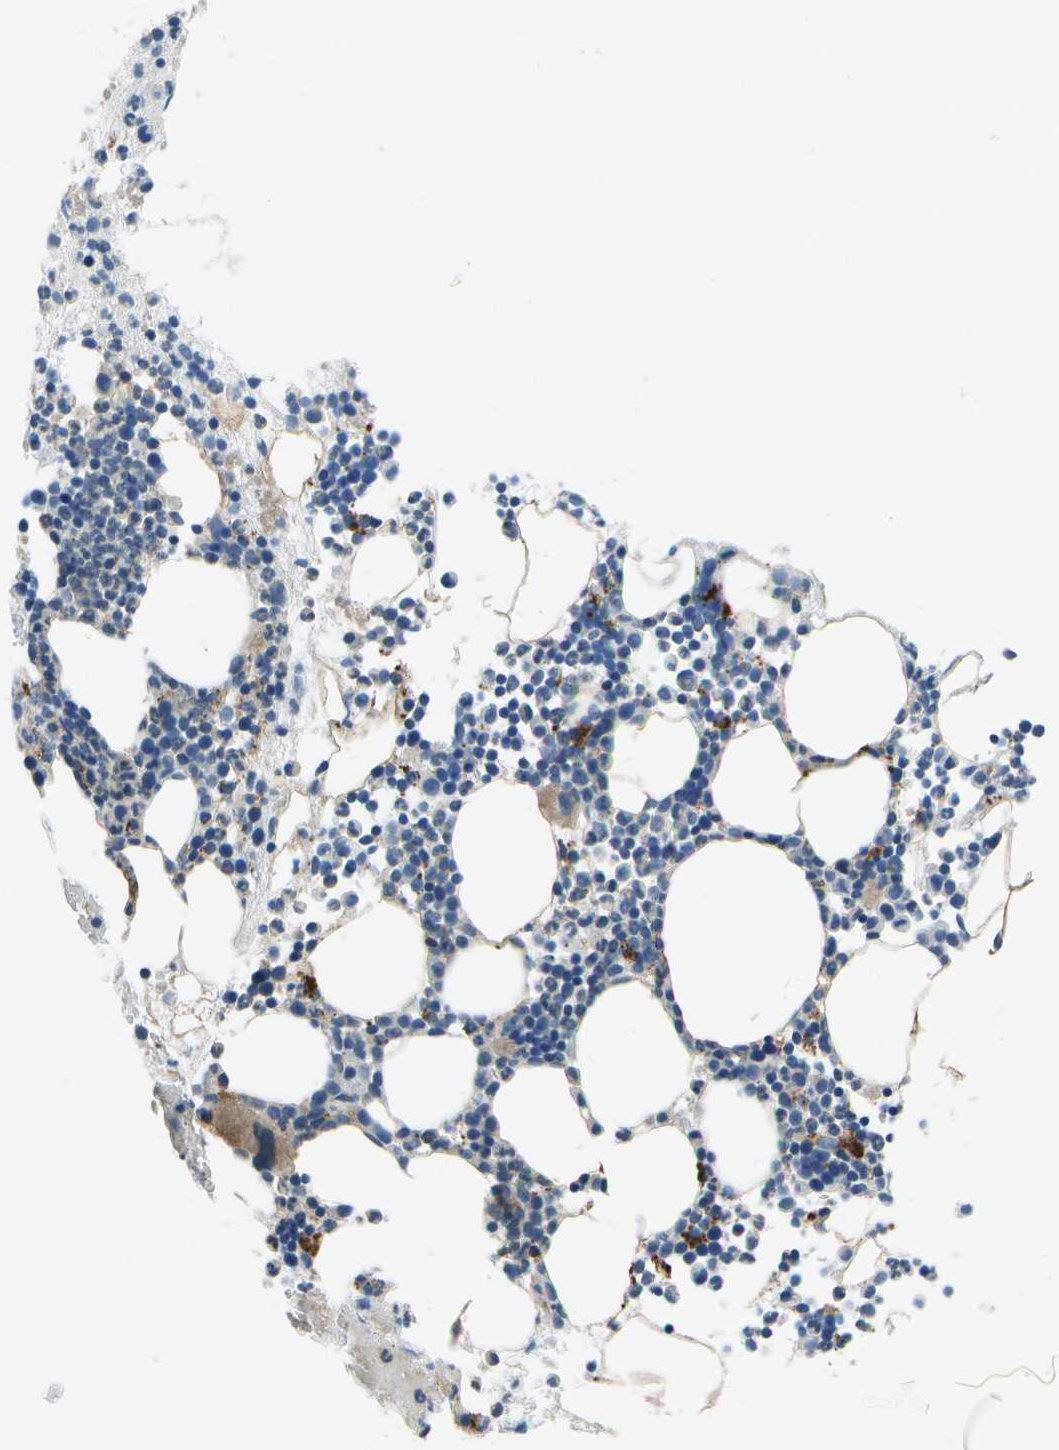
{"staining": {"intensity": "moderate", "quantity": "<25%", "location": "cytoplasmic/membranous"}, "tissue": "bone marrow", "cell_type": "Hematopoietic cells", "image_type": "normal", "snomed": [{"axis": "morphology", "description": "Normal tissue, NOS"}, {"axis": "morphology", "description": "Inflammation, NOS"}, {"axis": "topography", "description": "Bone marrow"}], "caption": "Protein positivity by immunohistochemistry exhibits moderate cytoplasmic/membranous positivity in approximately <25% of hematopoietic cells in benign bone marrow. The staining was performed using DAB to visualize the protein expression in brown, while the nuclei were stained in blue with hematoxylin (Magnification: 20x).", "gene": "DCT", "patient": {"sex": "female", "age": 79}}